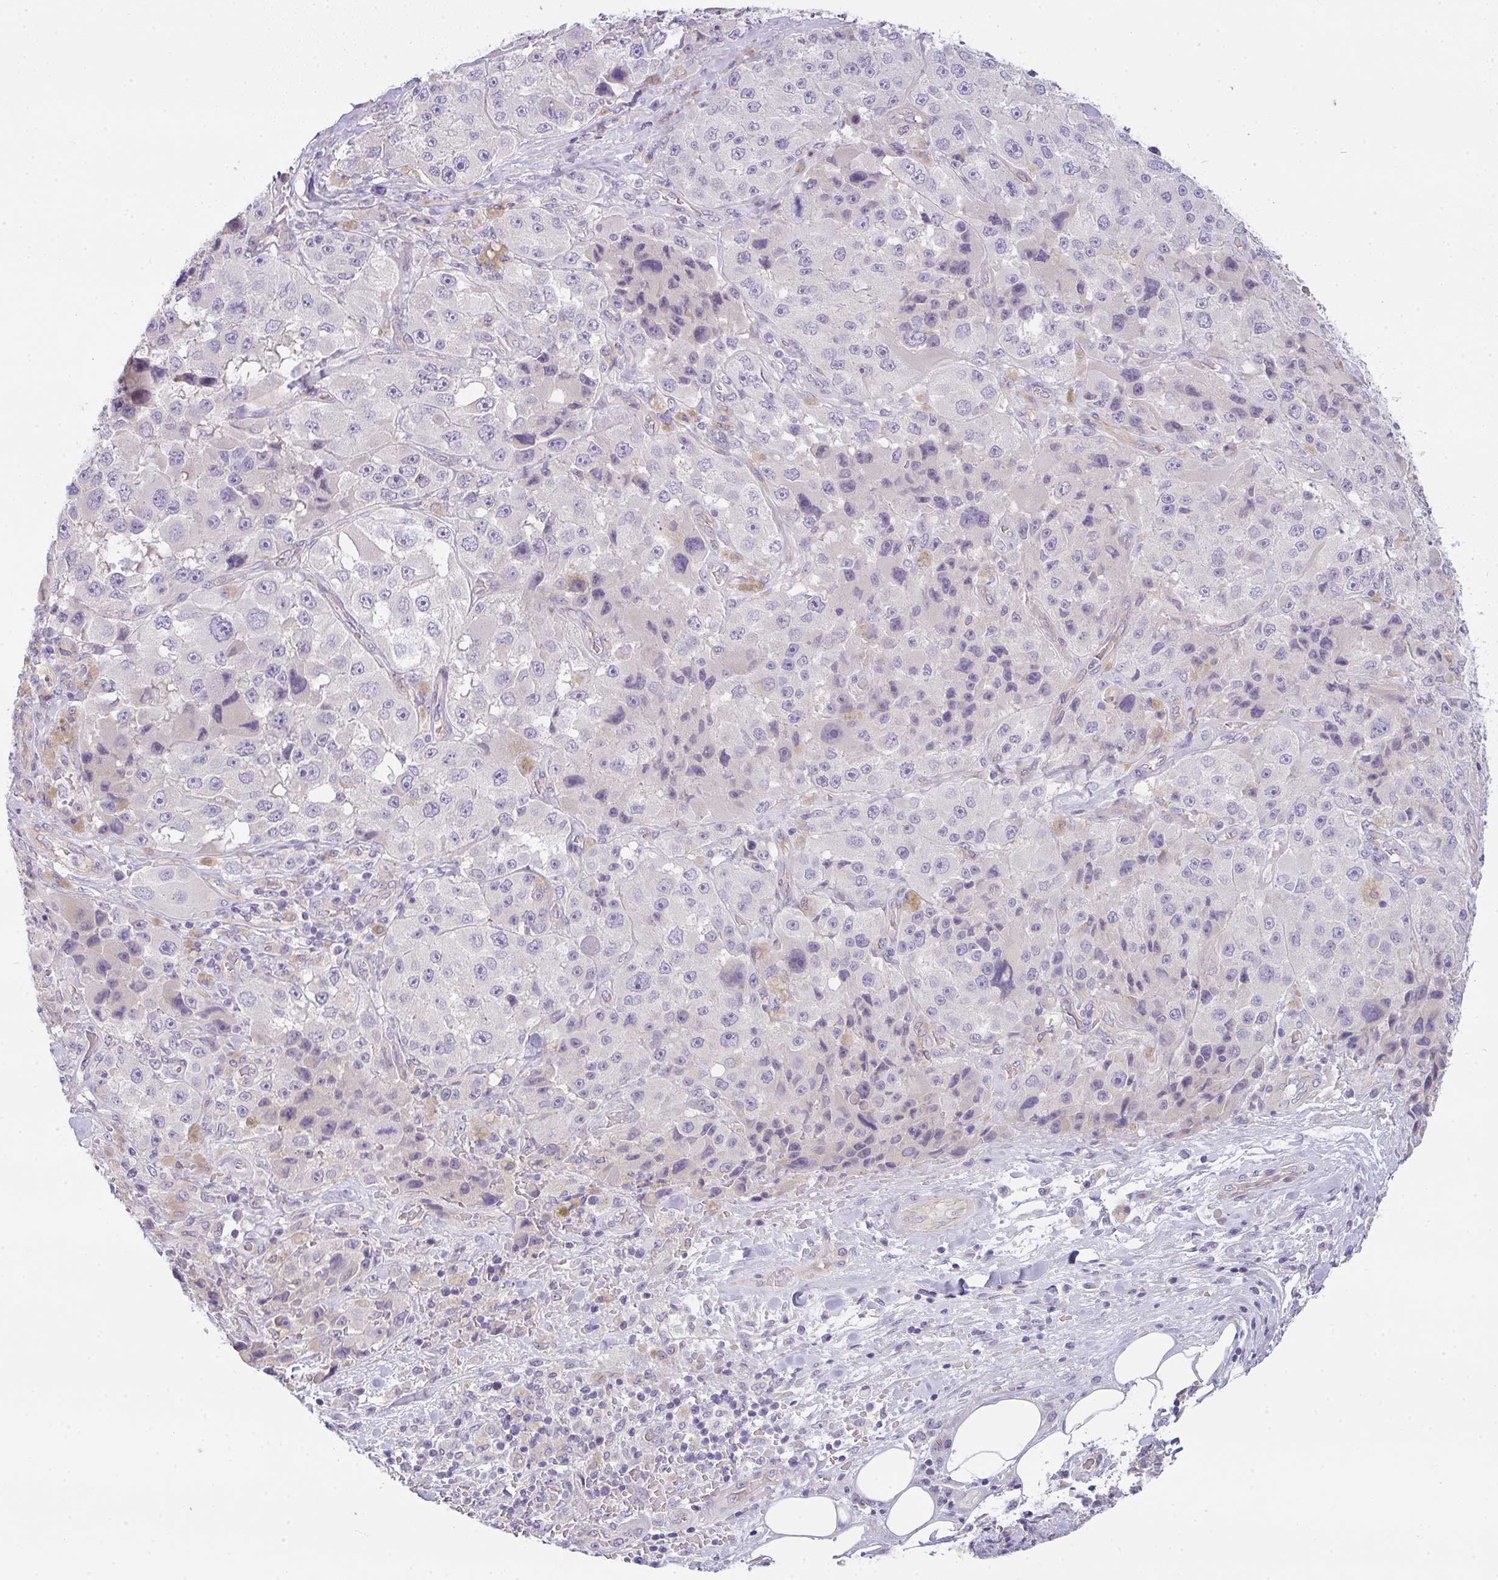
{"staining": {"intensity": "negative", "quantity": "none", "location": "none"}, "tissue": "melanoma", "cell_type": "Tumor cells", "image_type": "cancer", "snomed": [{"axis": "morphology", "description": "Malignant melanoma, Metastatic site"}, {"axis": "topography", "description": "Lymph node"}], "caption": "IHC histopathology image of melanoma stained for a protein (brown), which exhibits no positivity in tumor cells. (DAB immunohistochemistry (IHC), high magnification).", "gene": "FILIP1", "patient": {"sex": "male", "age": 62}}